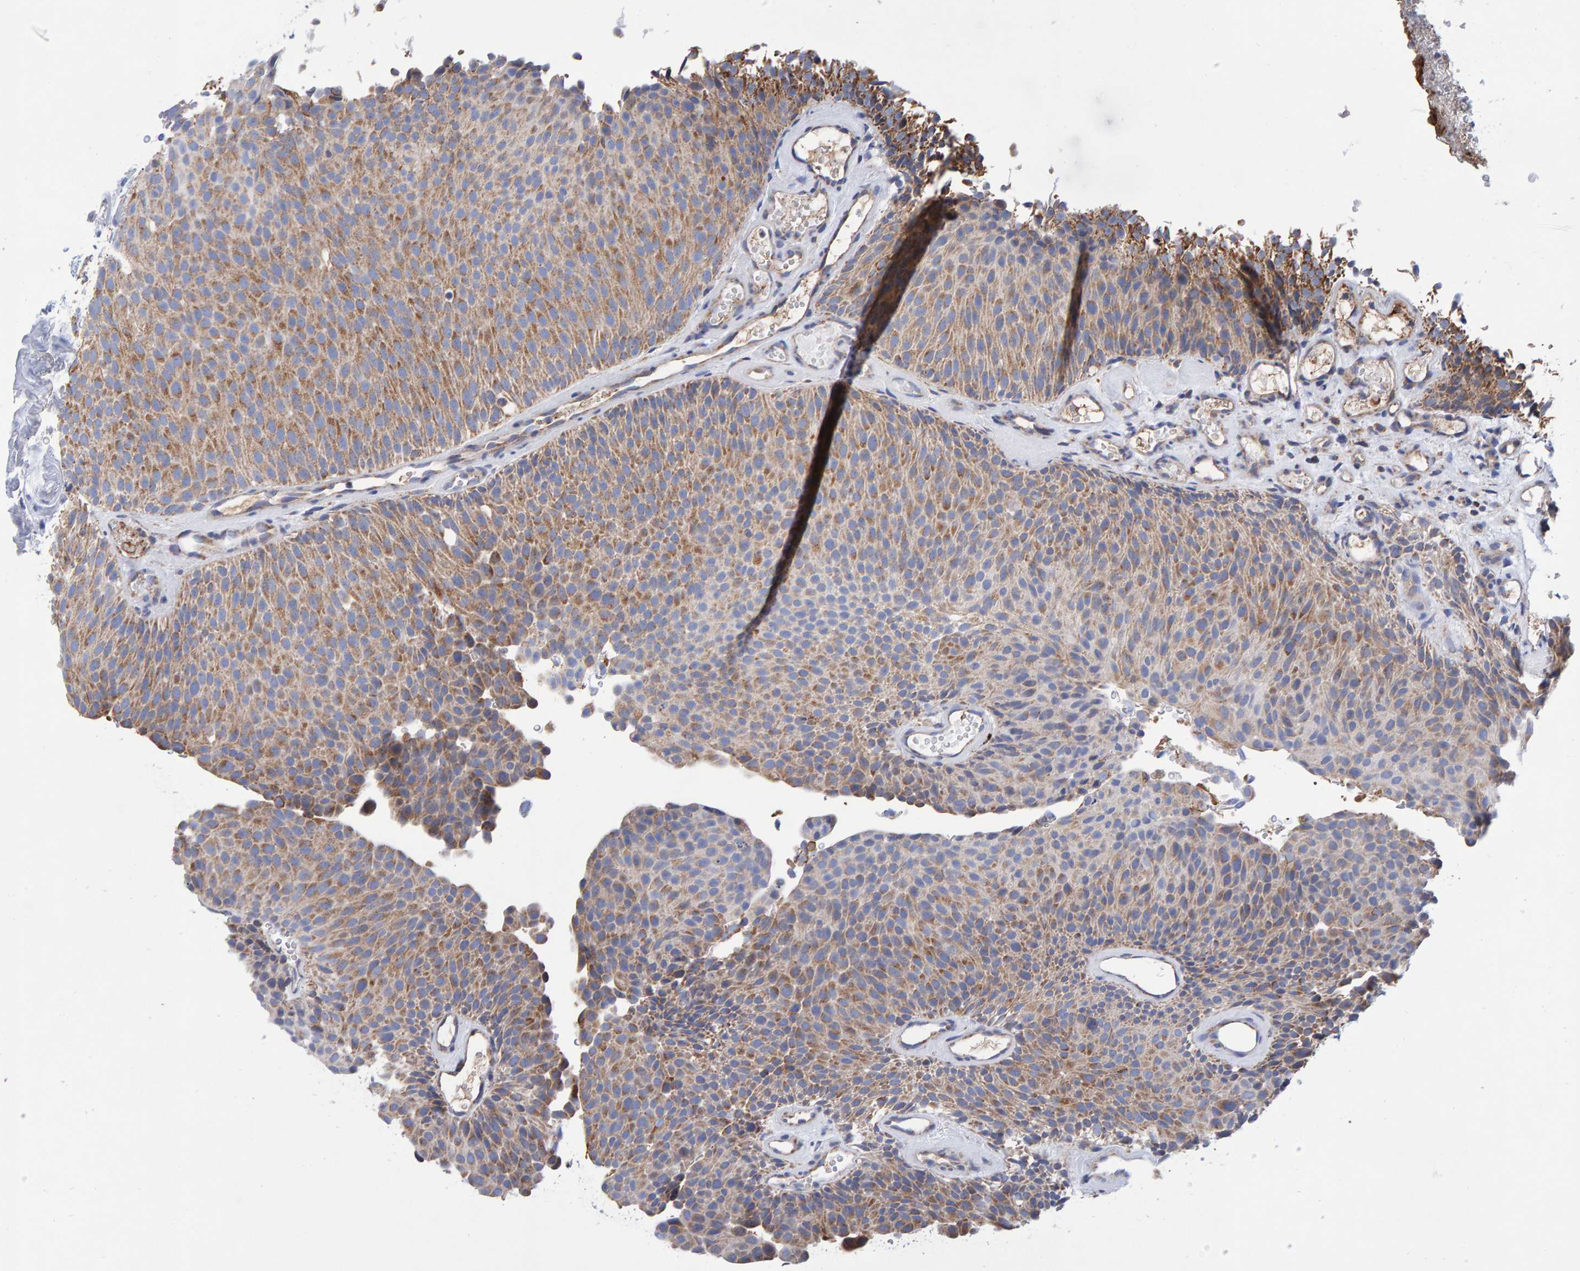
{"staining": {"intensity": "moderate", "quantity": "25%-75%", "location": "cytoplasmic/membranous"}, "tissue": "urothelial cancer", "cell_type": "Tumor cells", "image_type": "cancer", "snomed": [{"axis": "morphology", "description": "Urothelial carcinoma, Low grade"}, {"axis": "topography", "description": "Urinary bladder"}], "caption": "Urothelial cancer stained for a protein reveals moderate cytoplasmic/membranous positivity in tumor cells. The protein of interest is stained brown, and the nuclei are stained in blue (DAB (3,3'-diaminobenzidine) IHC with brightfield microscopy, high magnification).", "gene": "EFR3A", "patient": {"sex": "male", "age": 78}}